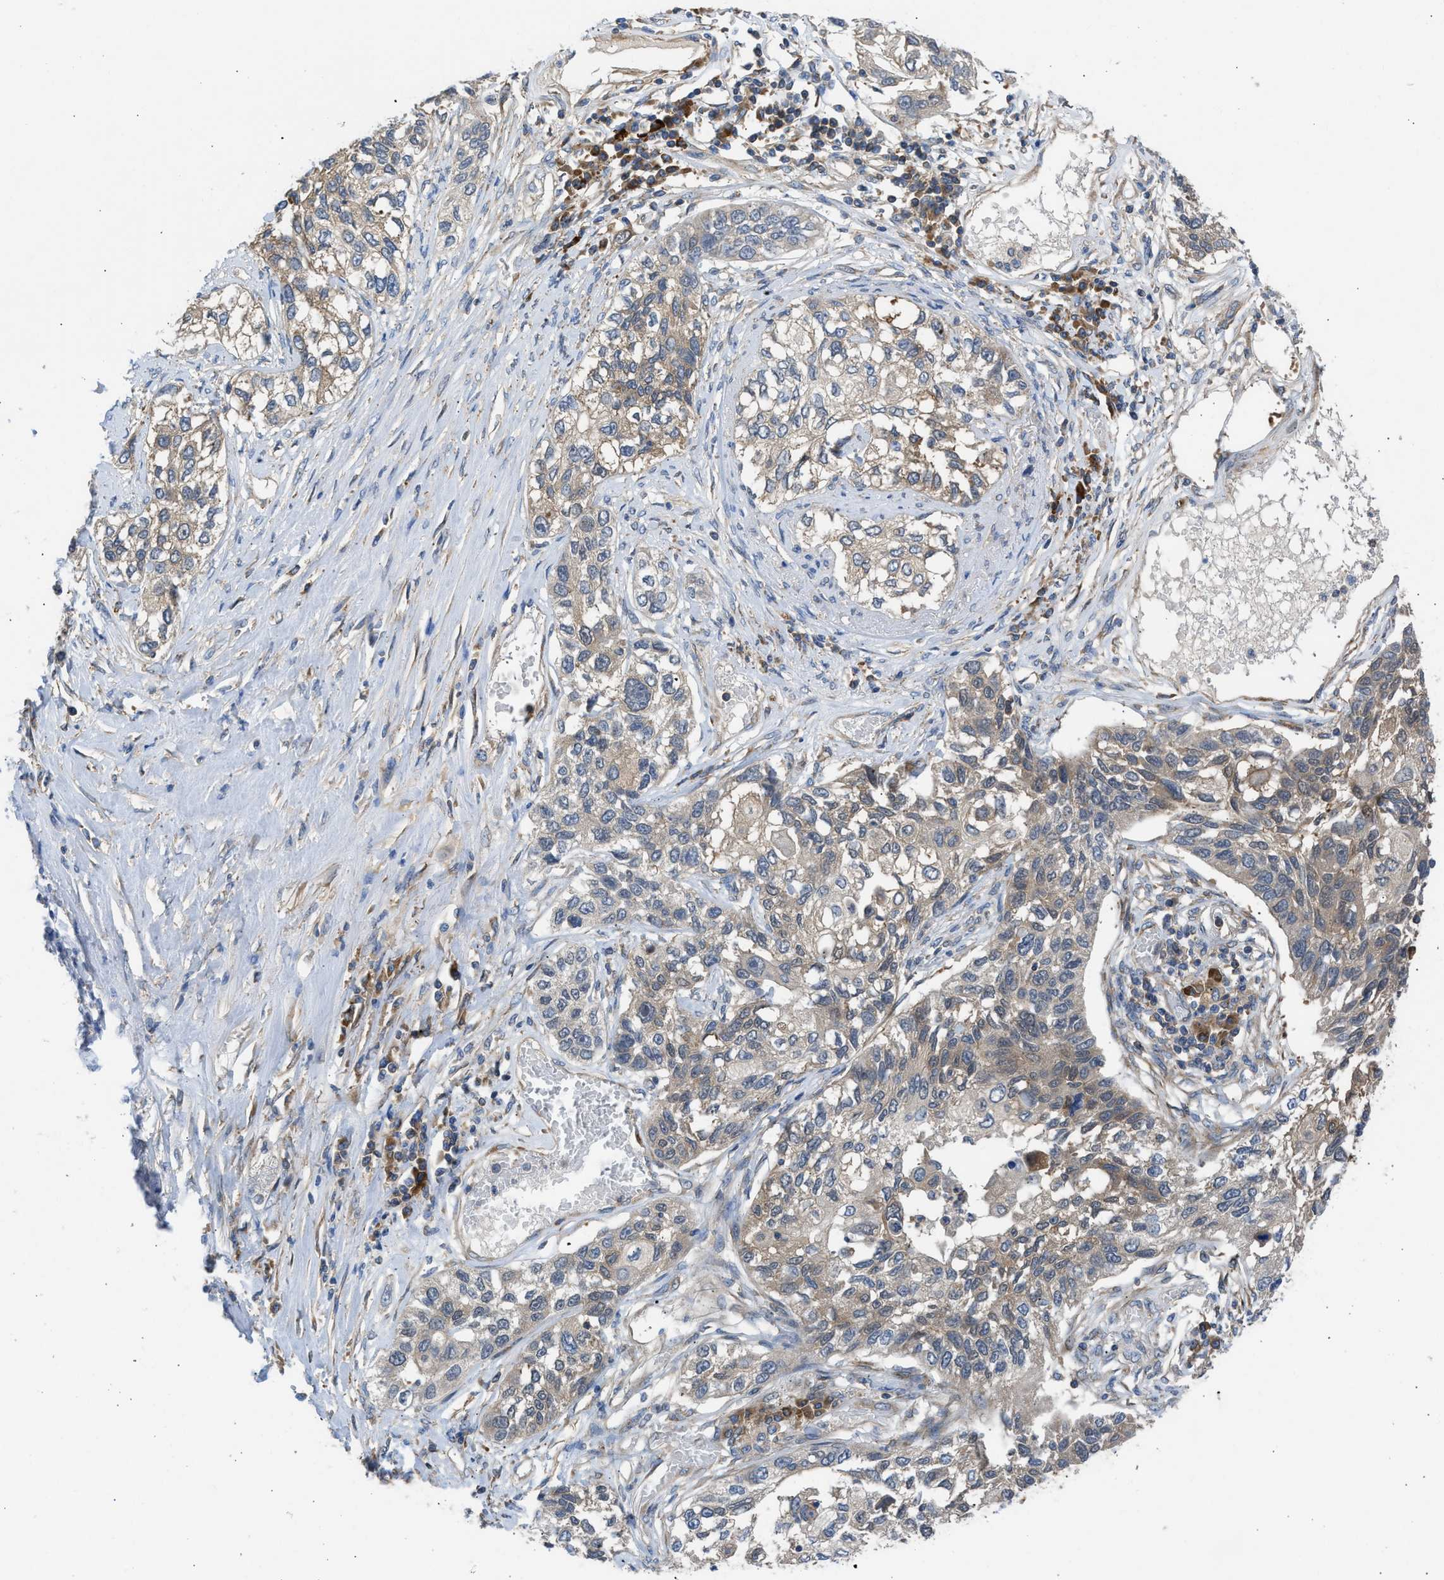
{"staining": {"intensity": "weak", "quantity": ">75%", "location": "cytoplasmic/membranous"}, "tissue": "lung cancer", "cell_type": "Tumor cells", "image_type": "cancer", "snomed": [{"axis": "morphology", "description": "Squamous cell carcinoma, NOS"}, {"axis": "topography", "description": "Lung"}], "caption": "Immunohistochemical staining of squamous cell carcinoma (lung) exhibits low levels of weak cytoplasmic/membranous protein positivity in approximately >75% of tumor cells. The protein of interest is stained brown, and the nuclei are stained in blue (DAB IHC with brightfield microscopy, high magnification).", "gene": "CHKB", "patient": {"sex": "male", "age": 71}}